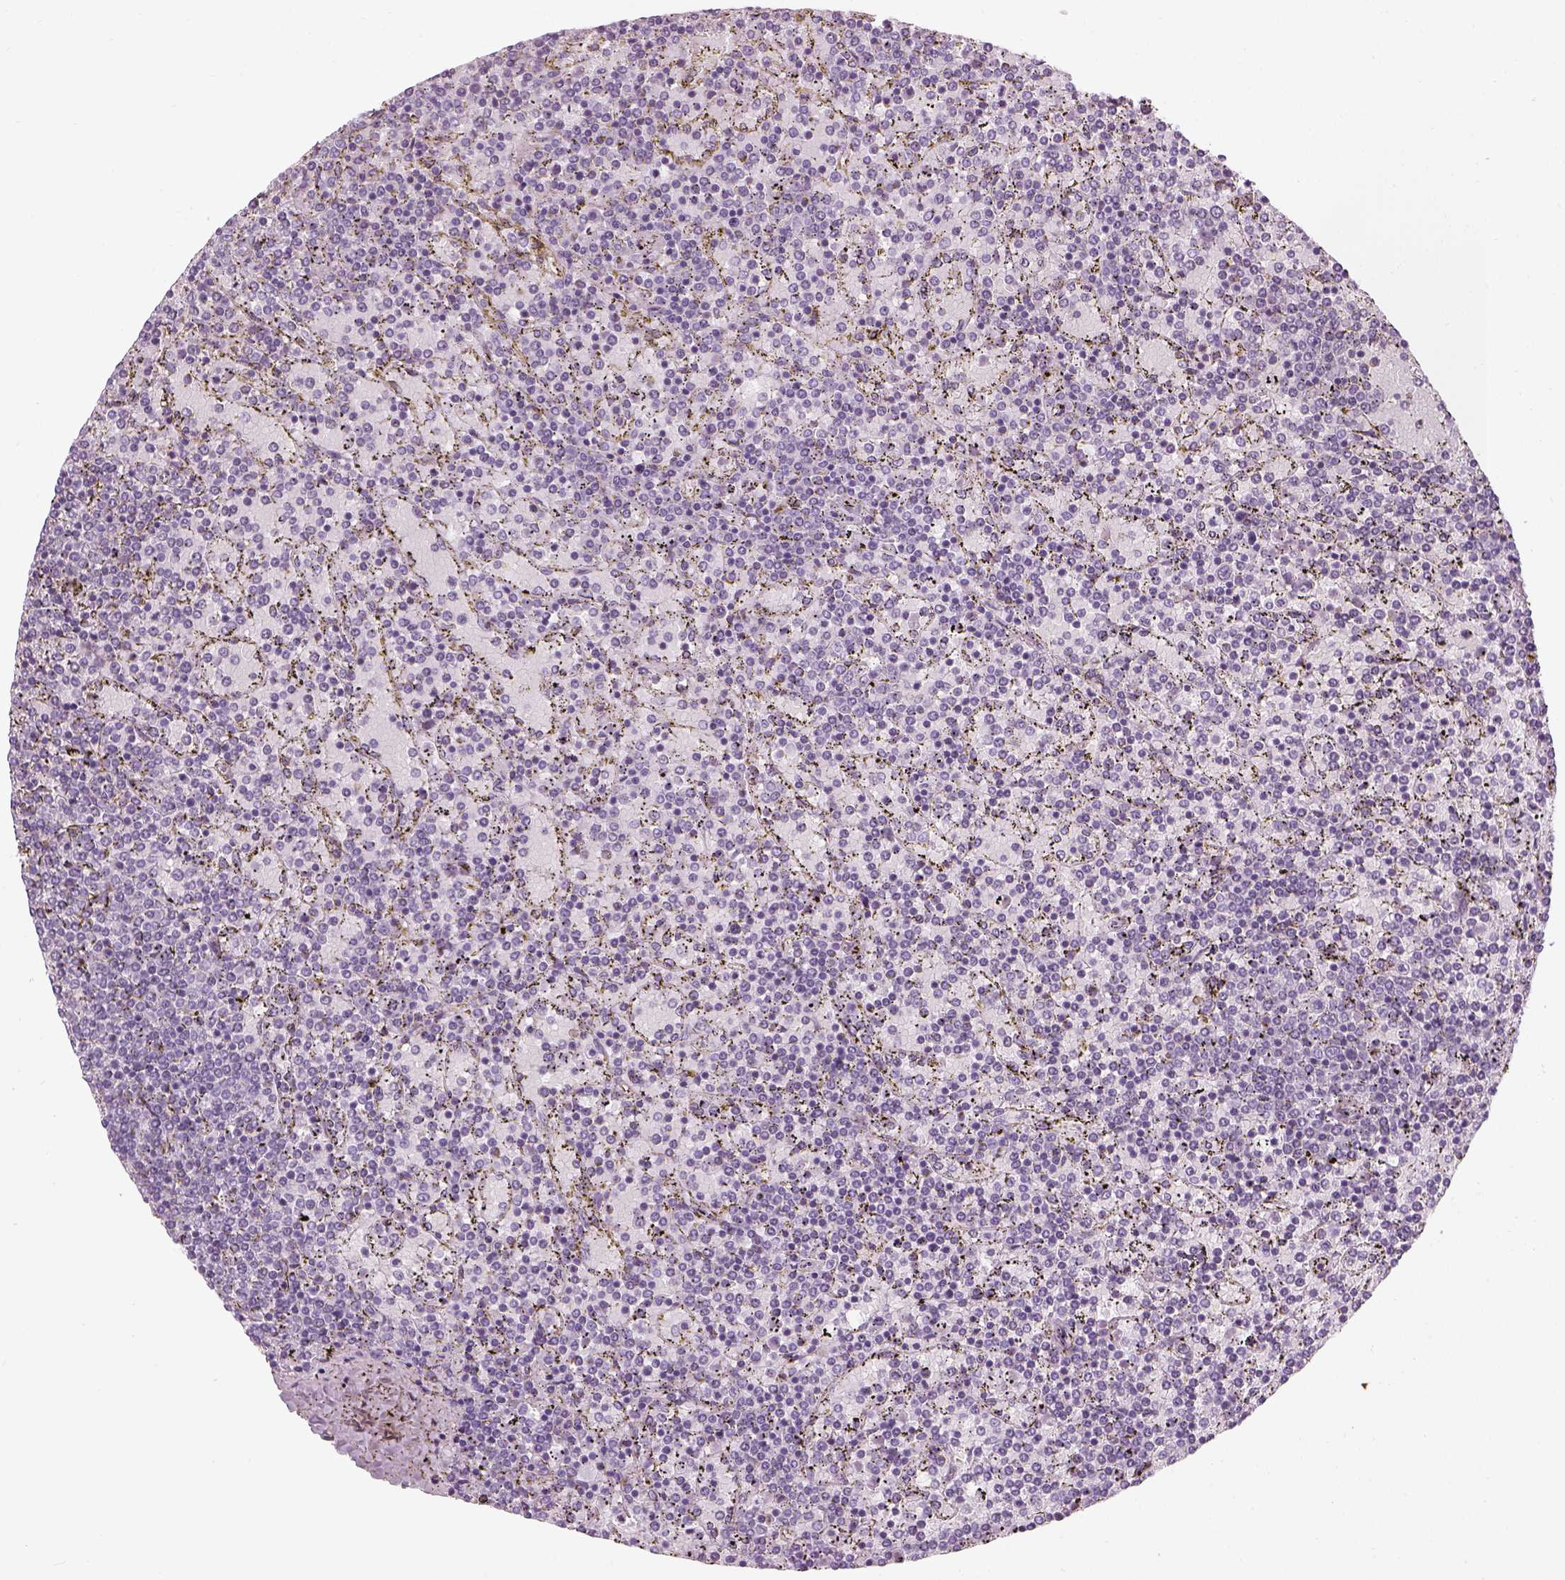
{"staining": {"intensity": "negative", "quantity": "none", "location": "none"}, "tissue": "lymphoma", "cell_type": "Tumor cells", "image_type": "cancer", "snomed": [{"axis": "morphology", "description": "Malignant lymphoma, non-Hodgkin's type, Low grade"}, {"axis": "topography", "description": "Spleen"}], "caption": "Lymphoma was stained to show a protein in brown. There is no significant staining in tumor cells.", "gene": "SAG", "patient": {"sex": "female", "age": 77}}